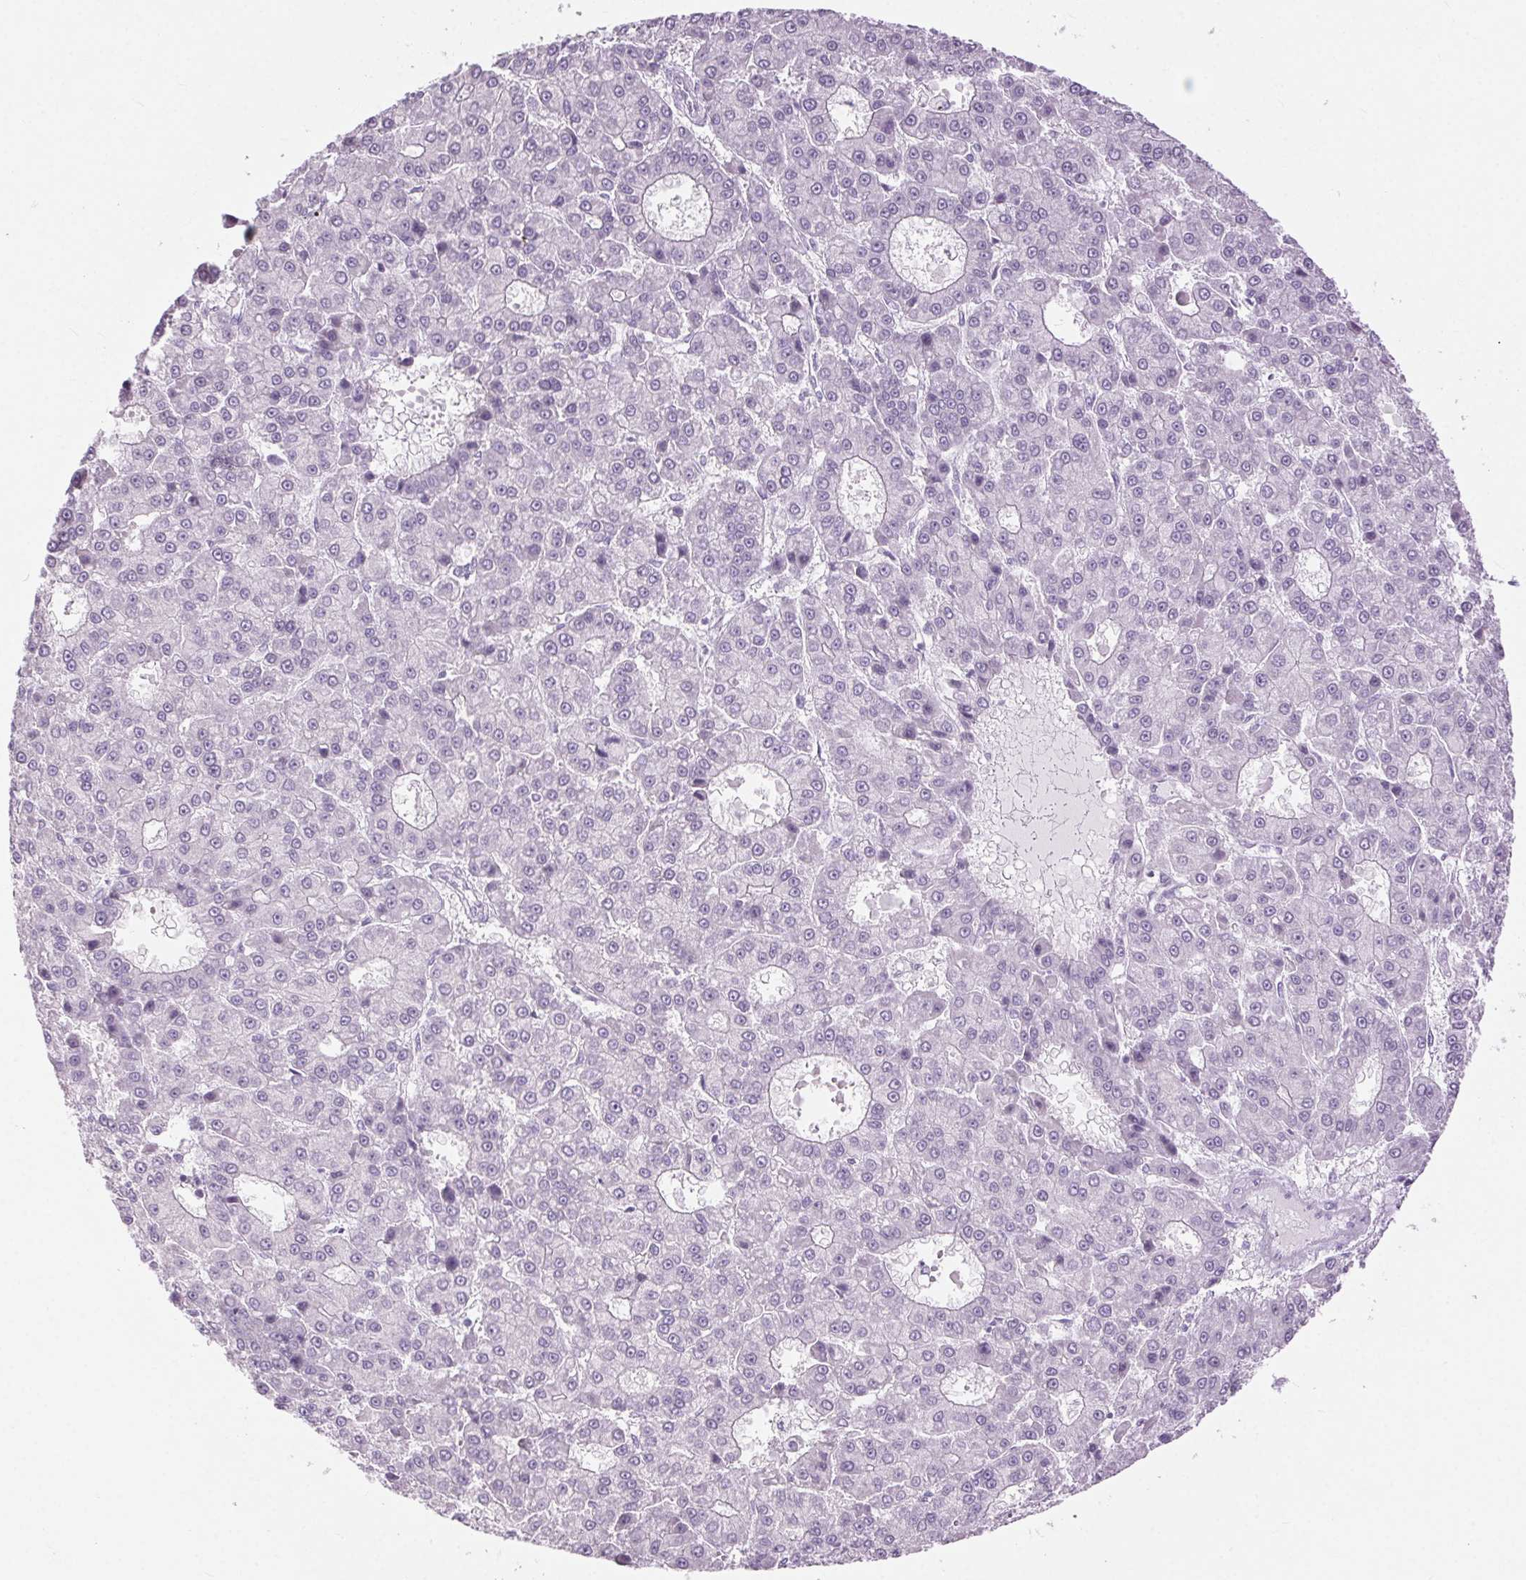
{"staining": {"intensity": "negative", "quantity": "none", "location": "none"}, "tissue": "liver cancer", "cell_type": "Tumor cells", "image_type": "cancer", "snomed": [{"axis": "morphology", "description": "Carcinoma, Hepatocellular, NOS"}, {"axis": "topography", "description": "Liver"}], "caption": "Immunohistochemistry histopathology image of neoplastic tissue: liver cancer stained with DAB displays no significant protein positivity in tumor cells.", "gene": "BEND2", "patient": {"sex": "male", "age": 70}}